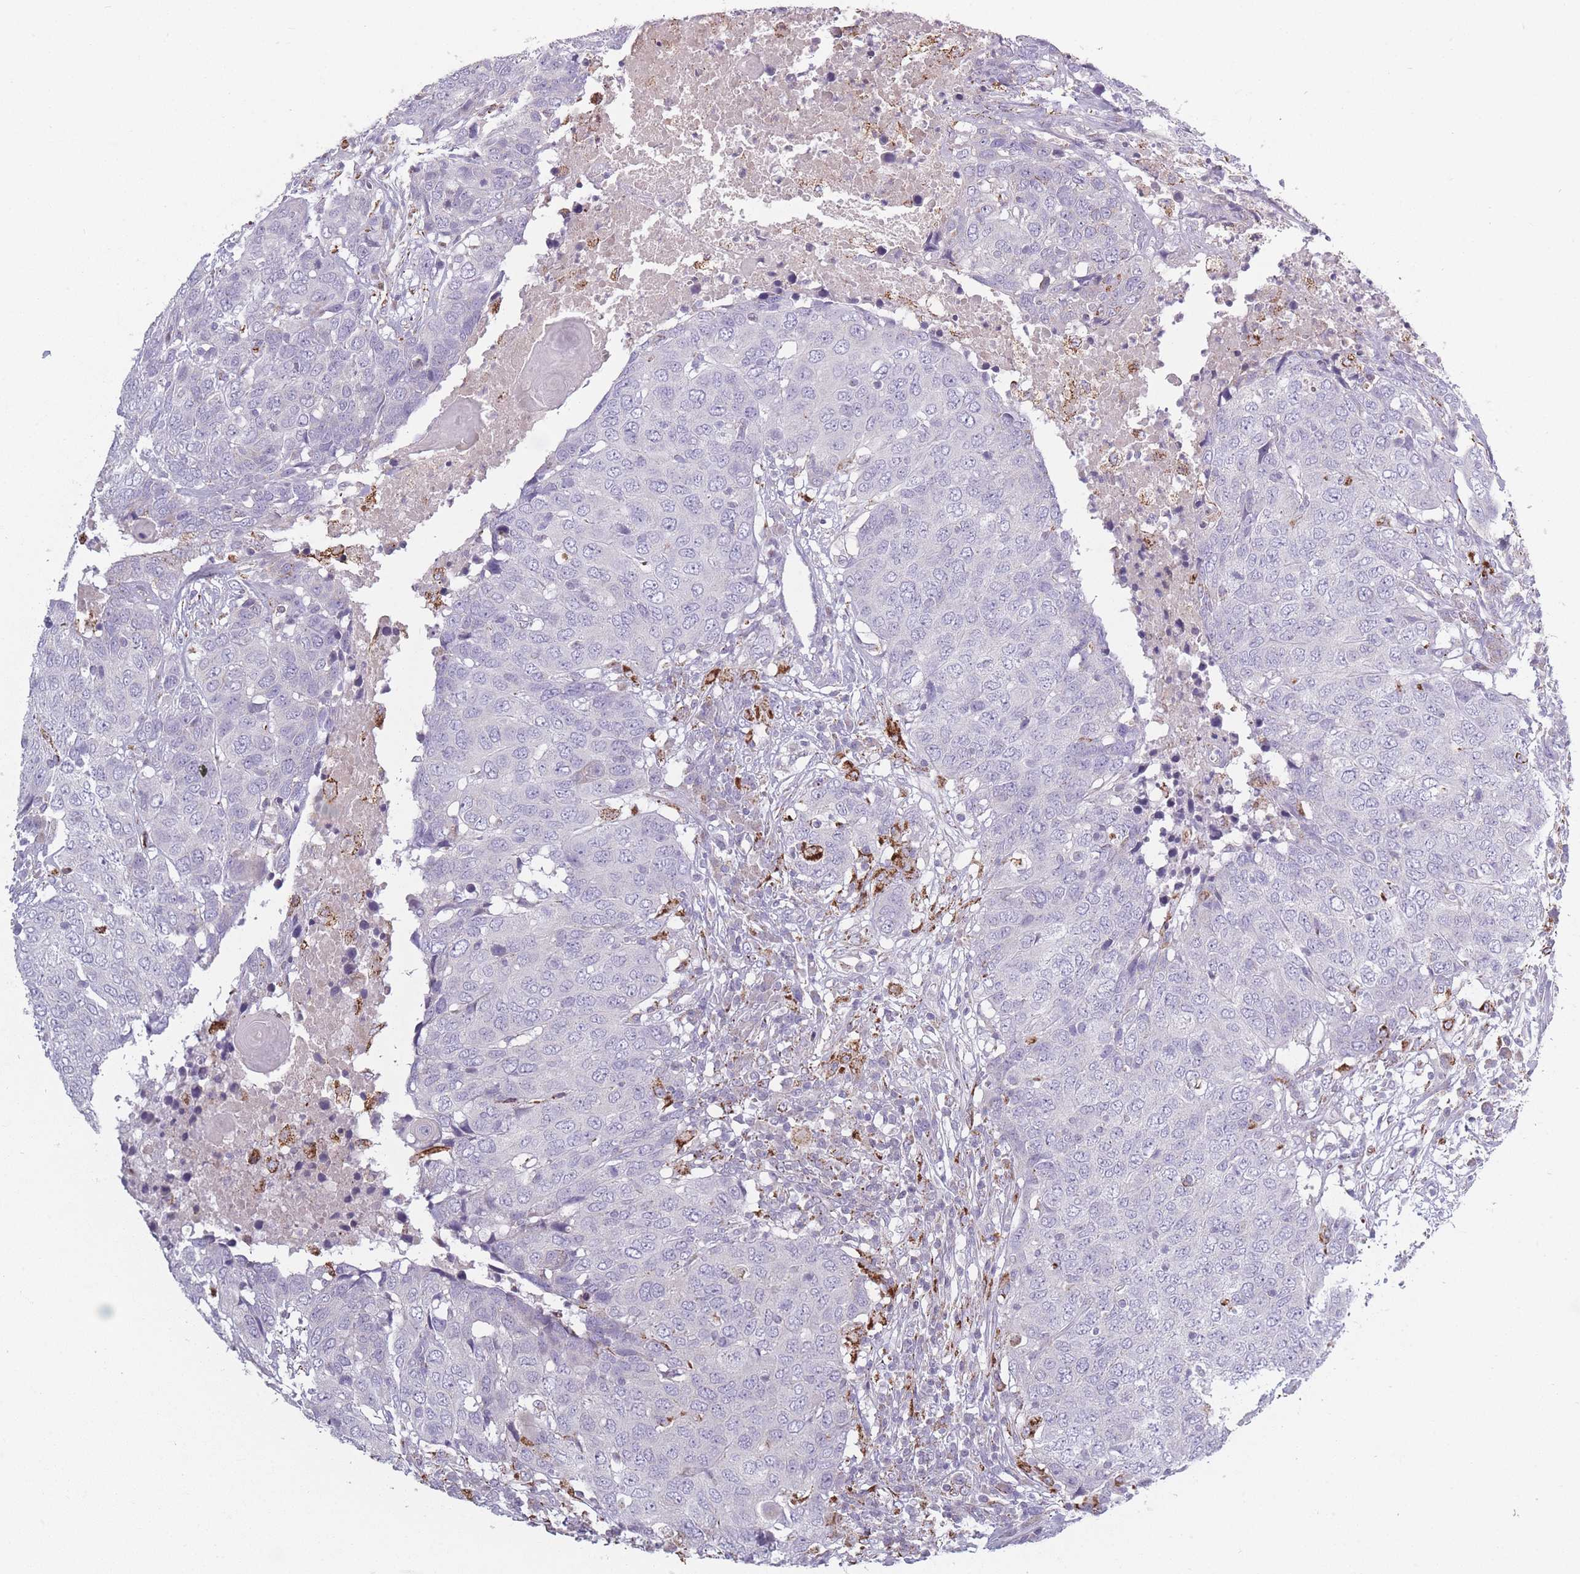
{"staining": {"intensity": "negative", "quantity": "none", "location": "none"}, "tissue": "head and neck cancer", "cell_type": "Tumor cells", "image_type": "cancer", "snomed": [{"axis": "morphology", "description": "Squamous cell carcinoma, NOS"}, {"axis": "topography", "description": "Head-Neck"}], "caption": "Immunohistochemical staining of human squamous cell carcinoma (head and neck) demonstrates no significant expression in tumor cells.", "gene": "PEX11B", "patient": {"sex": "male", "age": 66}}